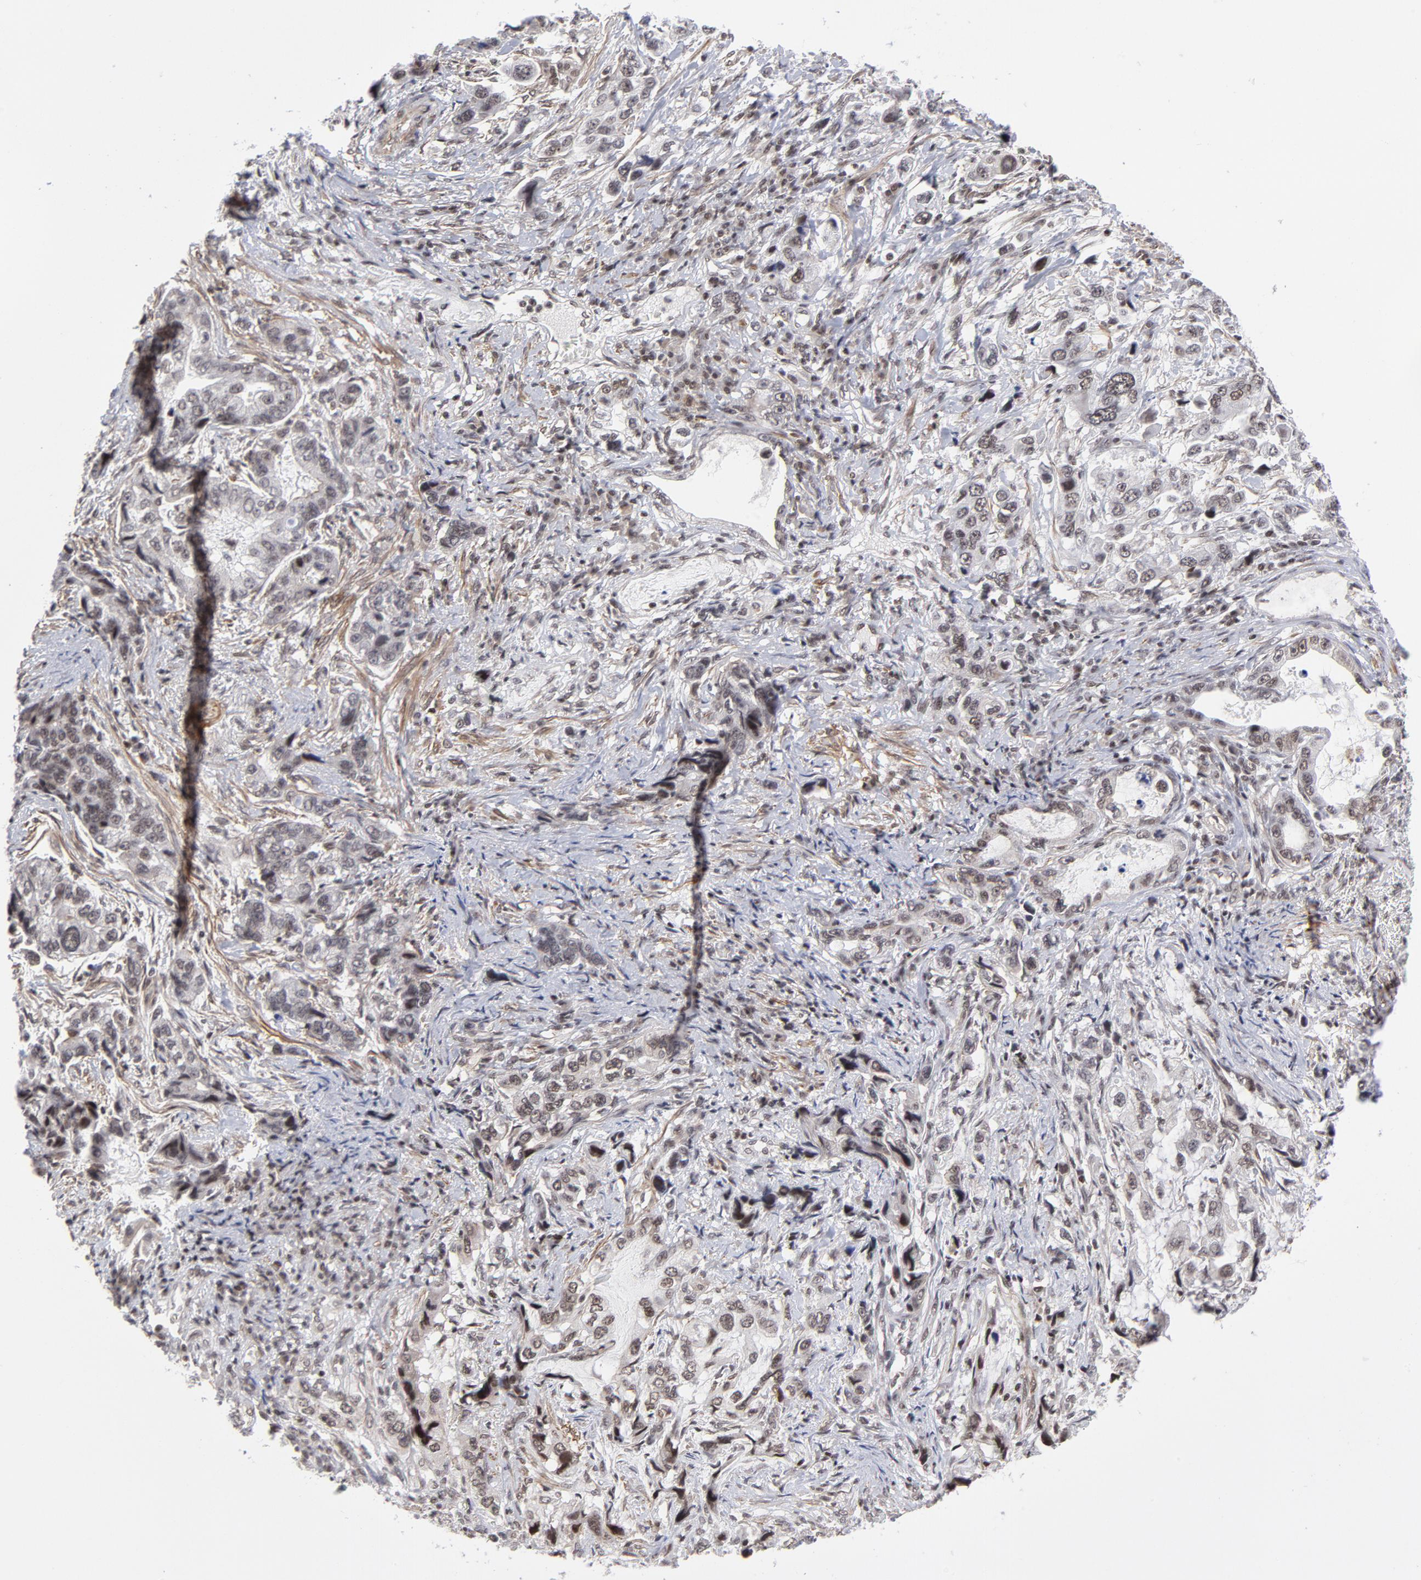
{"staining": {"intensity": "strong", "quantity": "25%-75%", "location": "nuclear"}, "tissue": "stomach cancer", "cell_type": "Tumor cells", "image_type": "cancer", "snomed": [{"axis": "morphology", "description": "Adenocarcinoma, NOS"}, {"axis": "topography", "description": "Stomach, lower"}], "caption": "Immunohistochemistry micrograph of stomach cancer stained for a protein (brown), which shows high levels of strong nuclear staining in approximately 25%-75% of tumor cells.", "gene": "CTCF", "patient": {"sex": "female", "age": 93}}